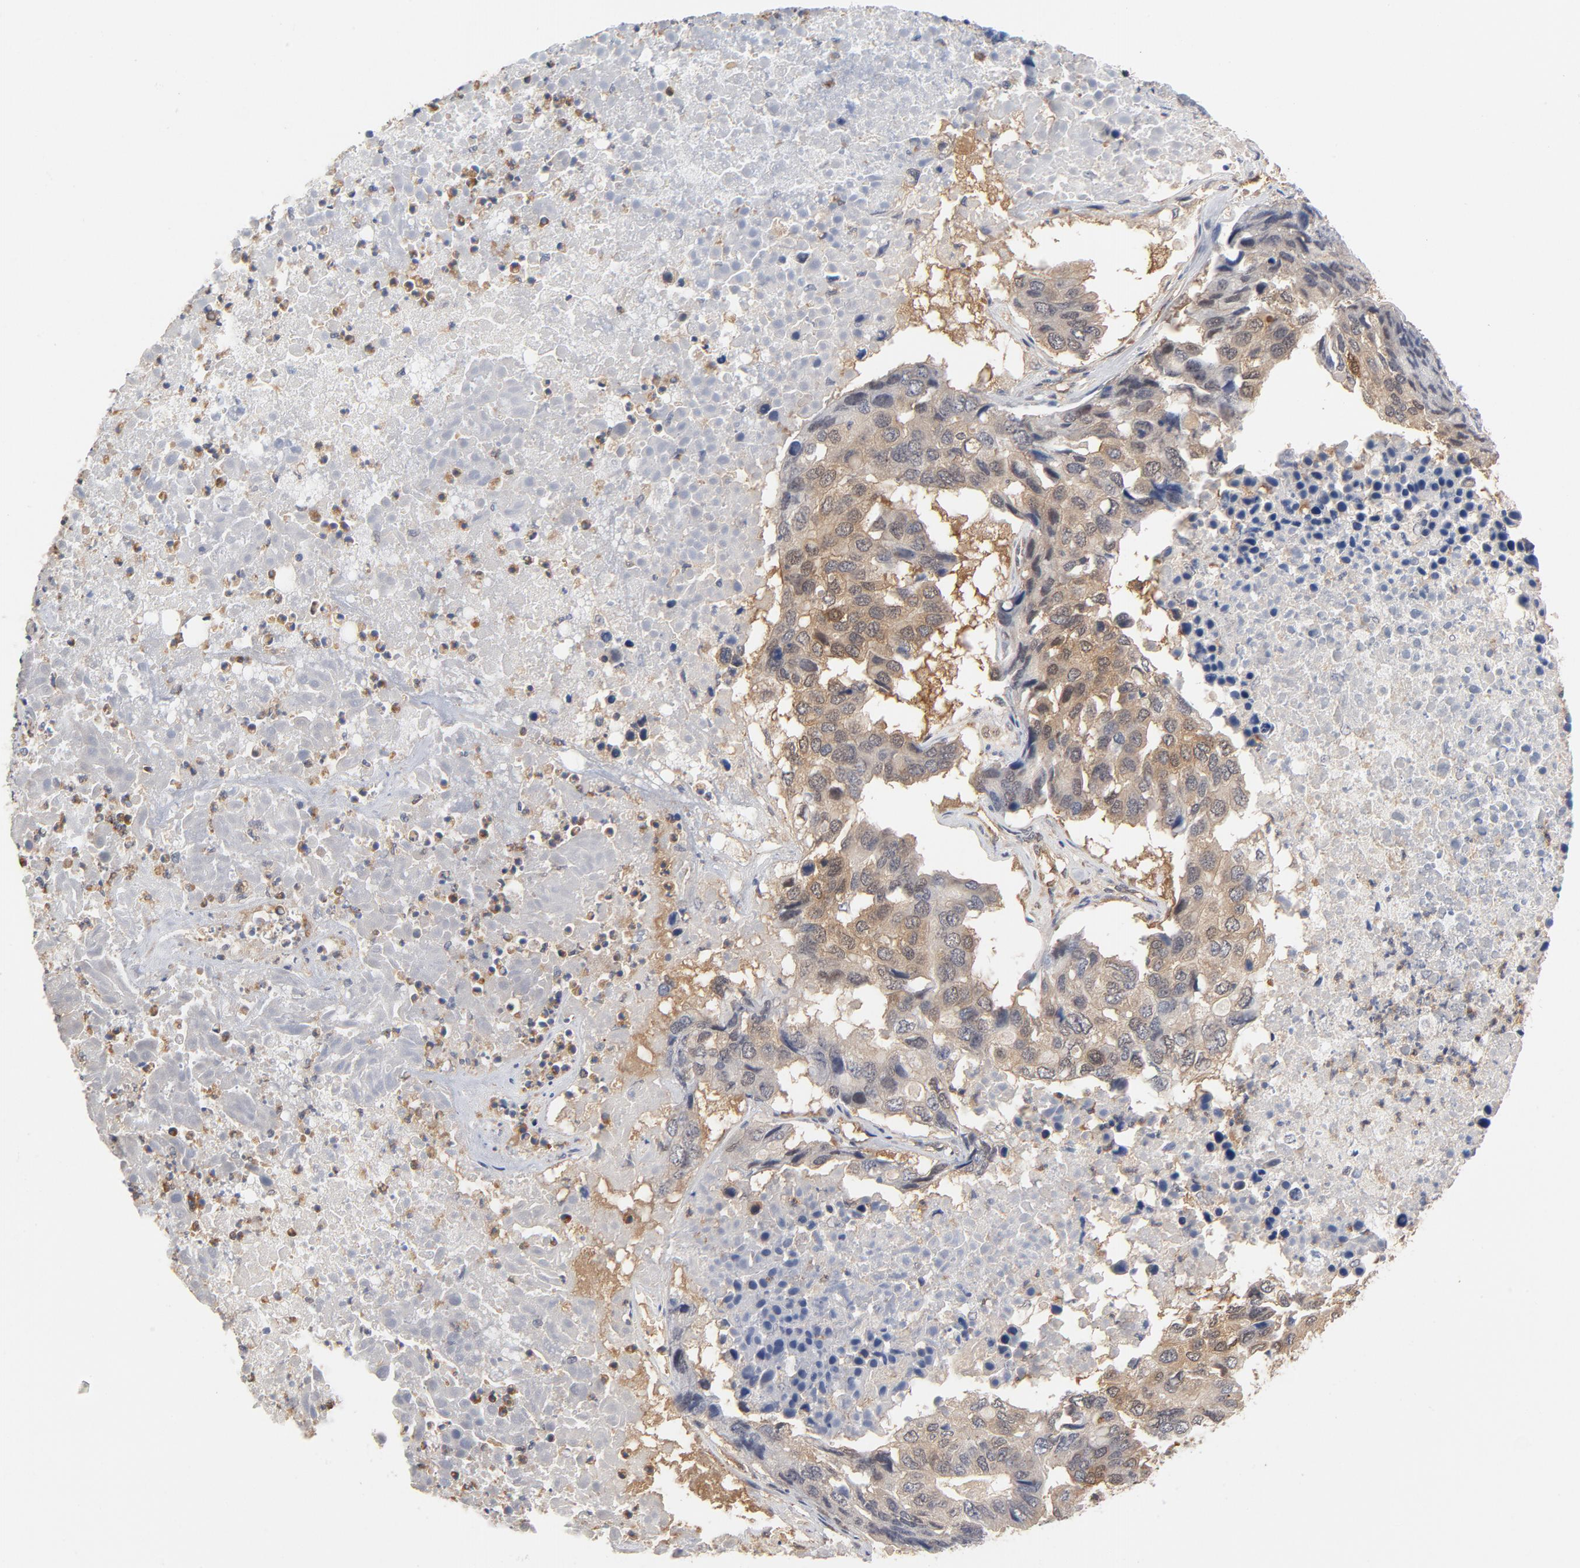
{"staining": {"intensity": "negative", "quantity": "none", "location": "none"}, "tissue": "pancreatic cancer", "cell_type": "Tumor cells", "image_type": "cancer", "snomed": [{"axis": "morphology", "description": "Adenocarcinoma, NOS"}, {"axis": "topography", "description": "Pancreas"}], "caption": "Immunohistochemical staining of pancreatic adenocarcinoma demonstrates no significant positivity in tumor cells.", "gene": "ASMTL", "patient": {"sex": "male", "age": 50}}